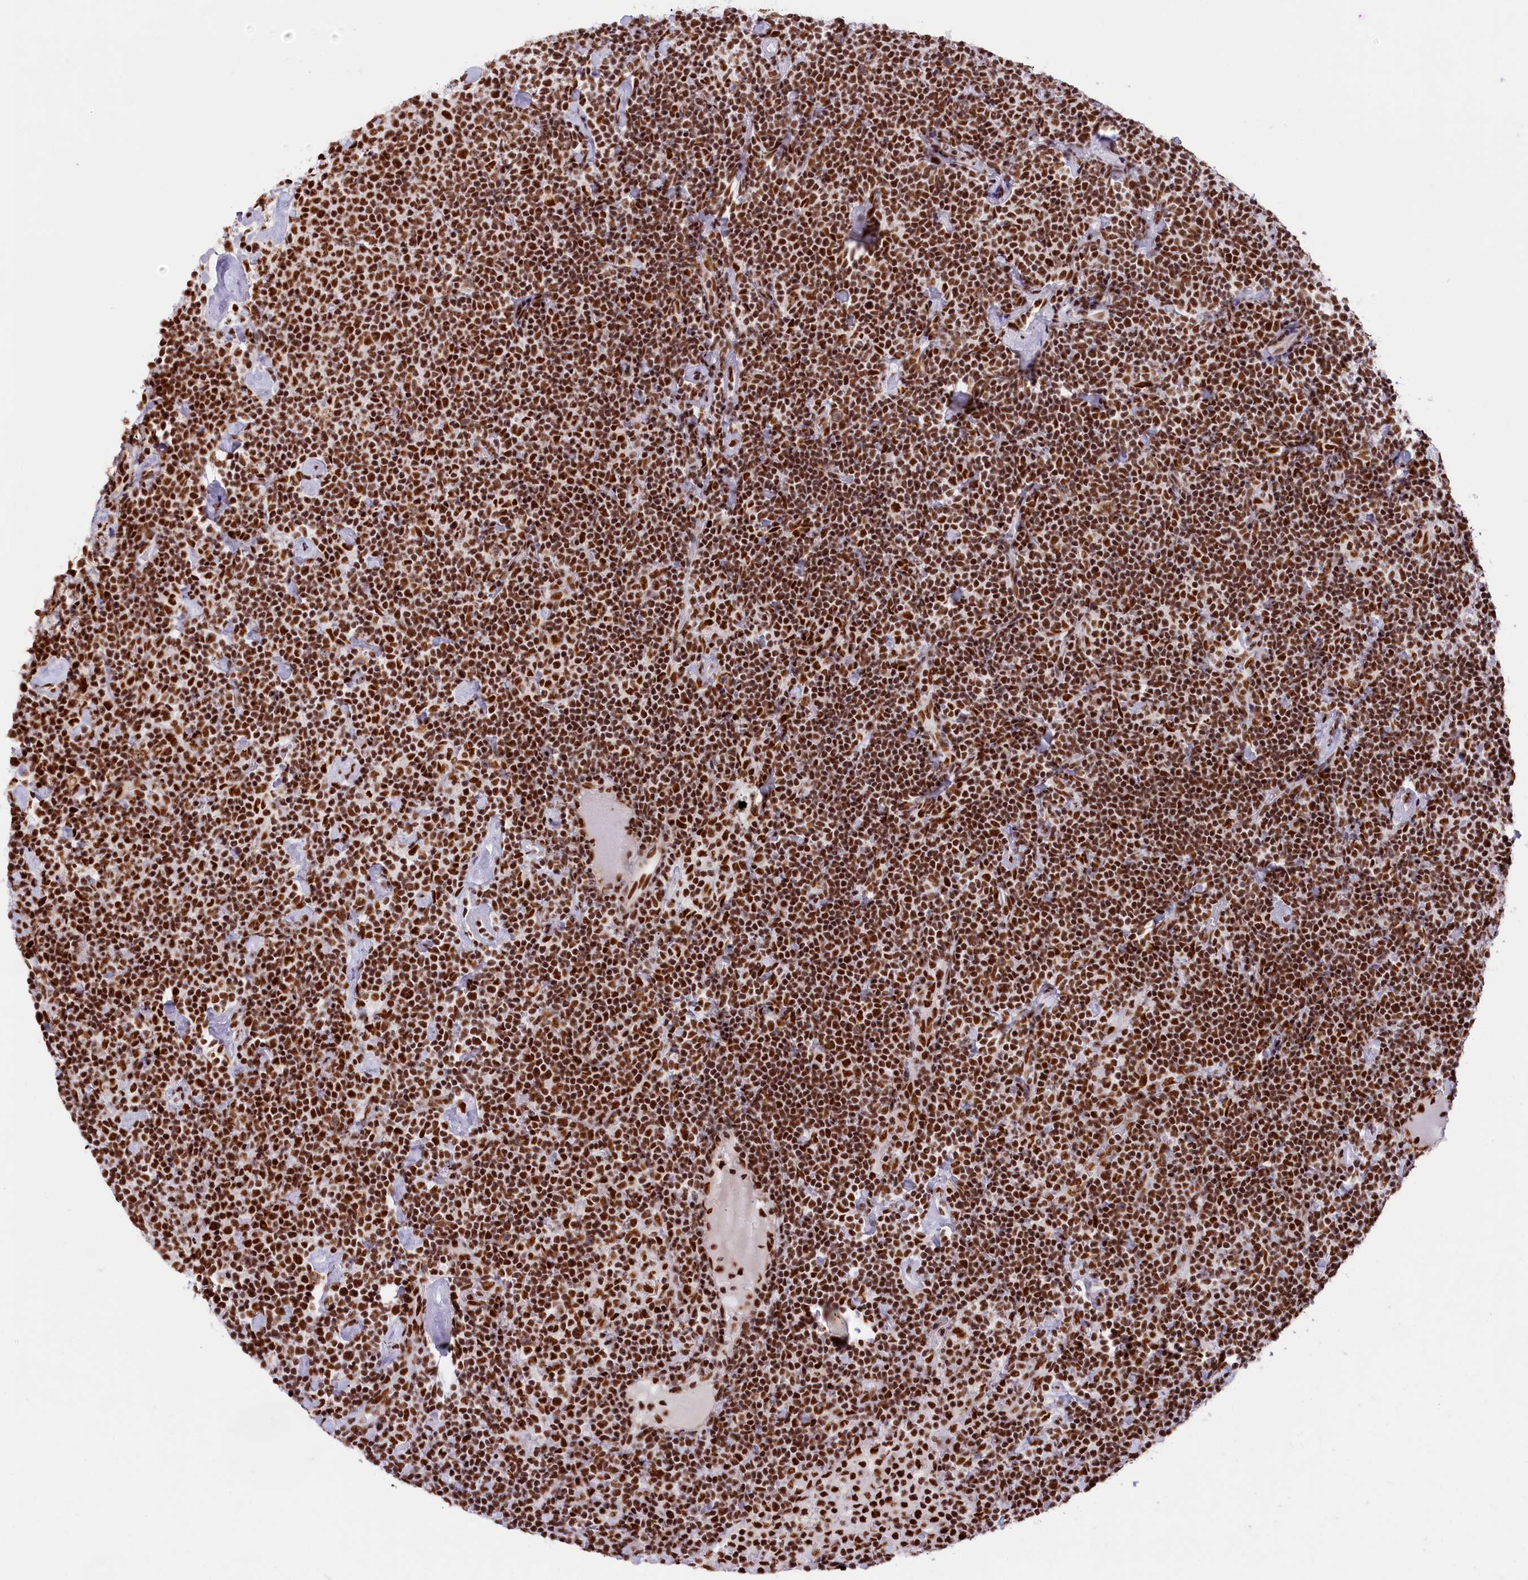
{"staining": {"intensity": "strong", "quantity": ">75%", "location": "nuclear"}, "tissue": "lymphoma", "cell_type": "Tumor cells", "image_type": "cancer", "snomed": [{"axis": "morphology", "description": "Malignant lymphoma, non-Hodgkin's type, High grade"}, {"axis": "topography", "description": "Lymph node"}], "caption": "Immunohistochemical staining of lymphoma demonstrates strong nuclear protein positivity in approximately >75% of tumor cells.", "gene": "SNRNP70", "patient": {"sex": "male", "age": 61}}